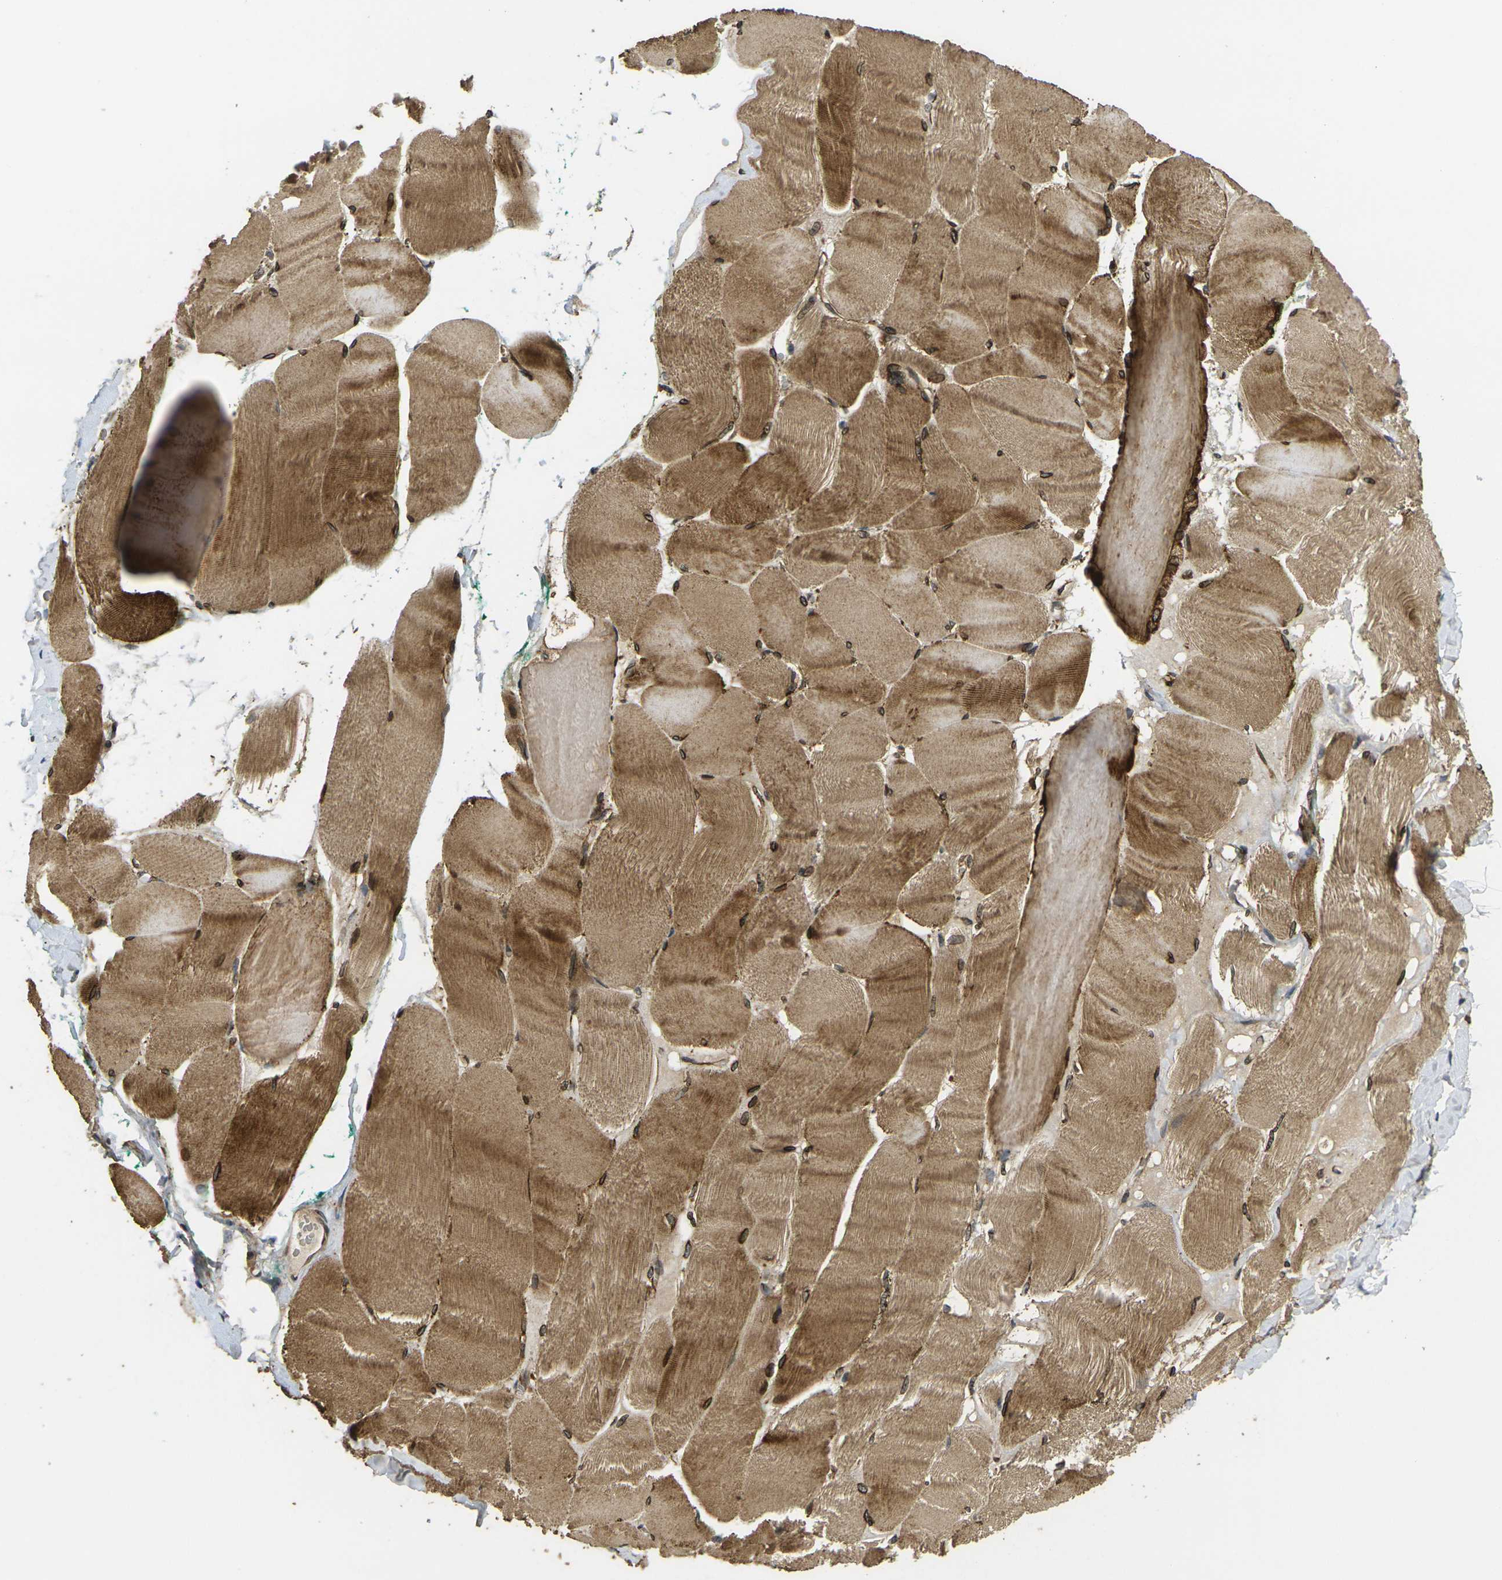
{"staining": {"intensity": "strong", "quantity": ">75%", "location": "cytoplasmic/membranous,nuclear"}, "tissue": "skeletal muscle", "cell_type": "Myocytes", "image_type": "normal", "snomed": [{"axis": "morphology", "description": "Normal tissue, NOS"}, {"axis": "morphology", "description": "Squamous cell carcinoma, NOS"}, {"axis": "topography", "description": "Skeletal muscle"}], "caption": "Strong cytoplasmic/membranous,nuclear staining for a protein is appreciated in approximately >75% of myocytes of normal skeletal muscle using immunohistochemistry.", "gene": "FUT11", "patient": {"sex": "male", "age": 51}}